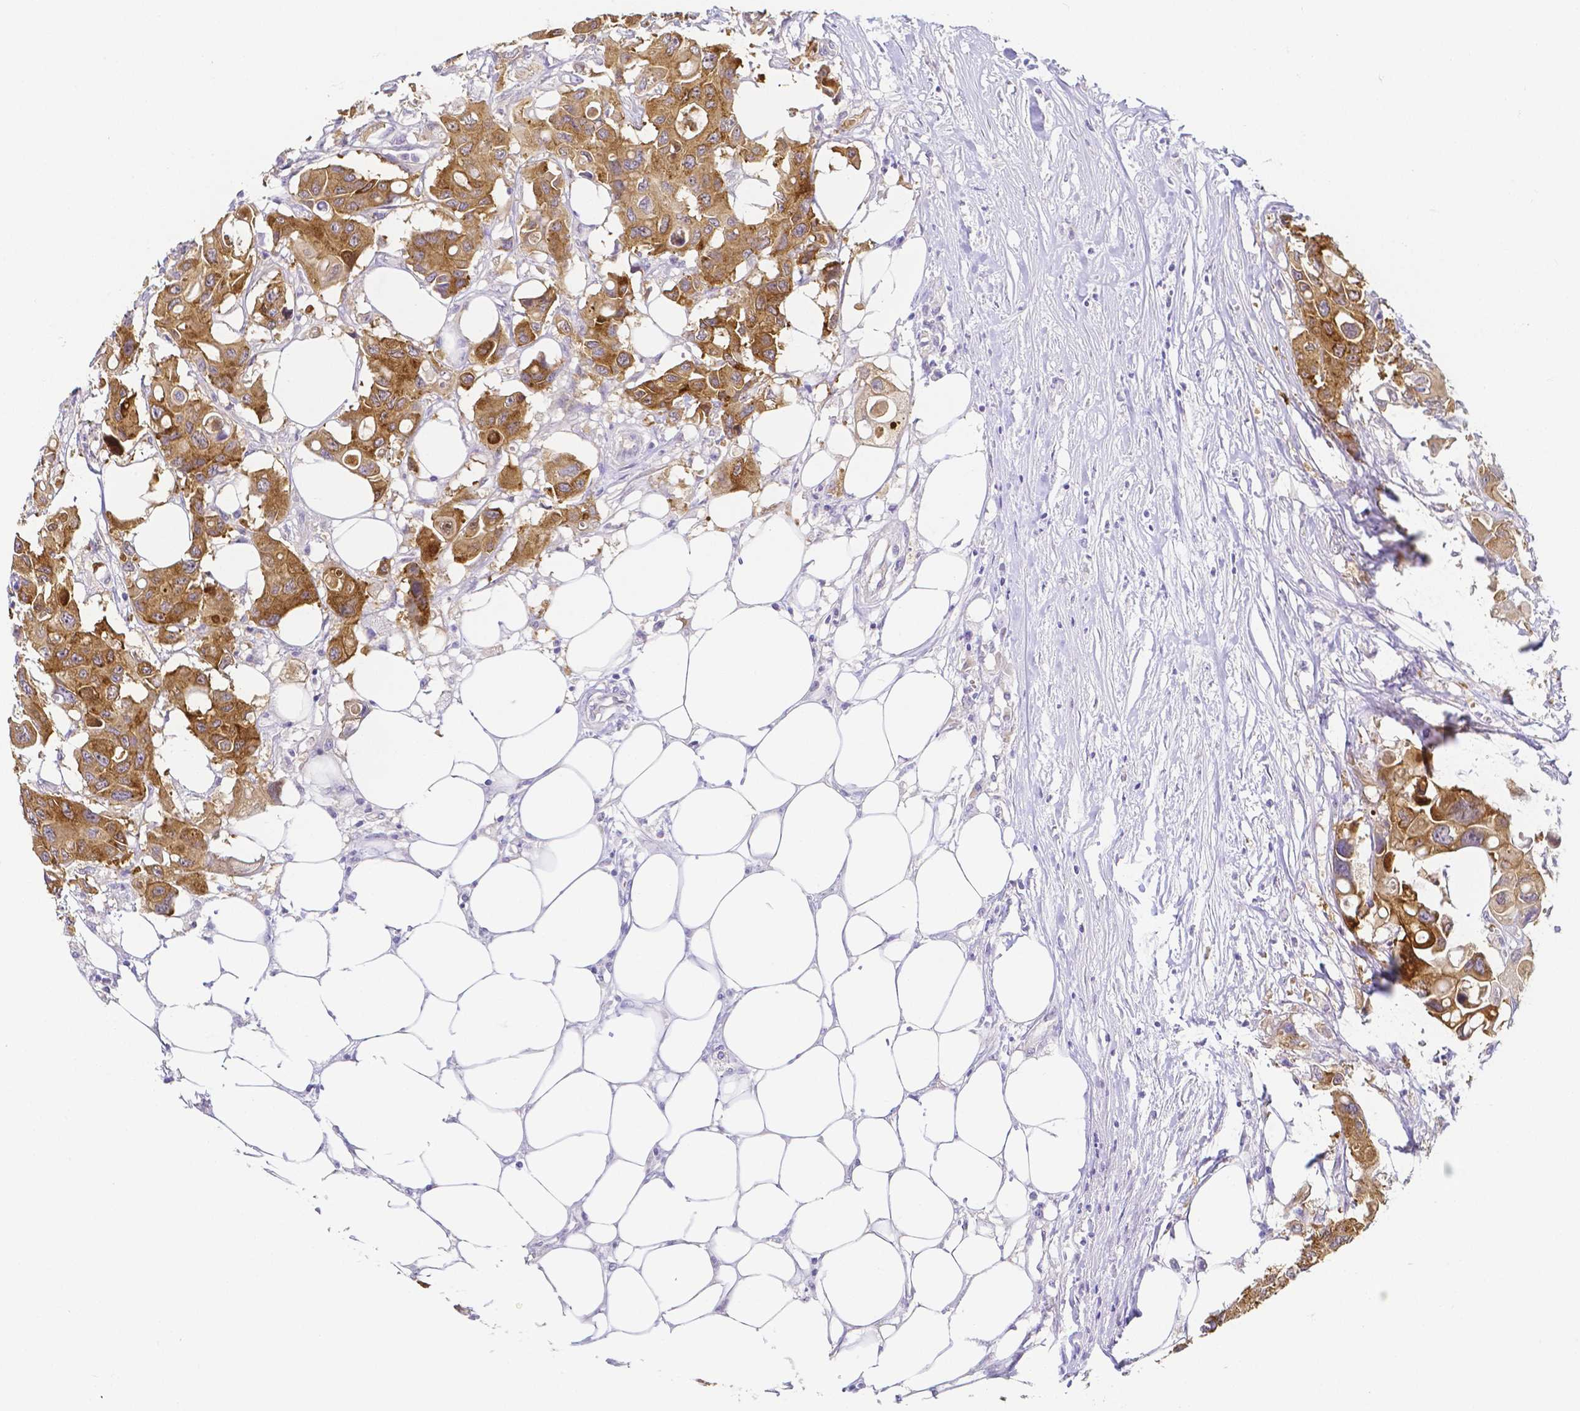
{"staining": {"intensity": "moderate", "quantity": ">75%", "location": "cytoplasmic/membranous"}, "tissue": "colorectal cancer", "cell_type": "Tumor cells", "image_type": "cancer", "snomed": [{"axis": "morphology", "description": "Adenocarcinoma, NOS"}, {"axis": "topography", "description": "Colon"}], "caption": "The micrograph shows staining of colorectal cancer, revealing moderate cytoplasmic/membranous protein positivity (brown color) within tumor cells. Immunohistochemistry (ihc) stains the protein of interest in brown and the nuclei are stained blue.", "gene": "PKP3", "patient": {"sex": "male", "age": 77}}